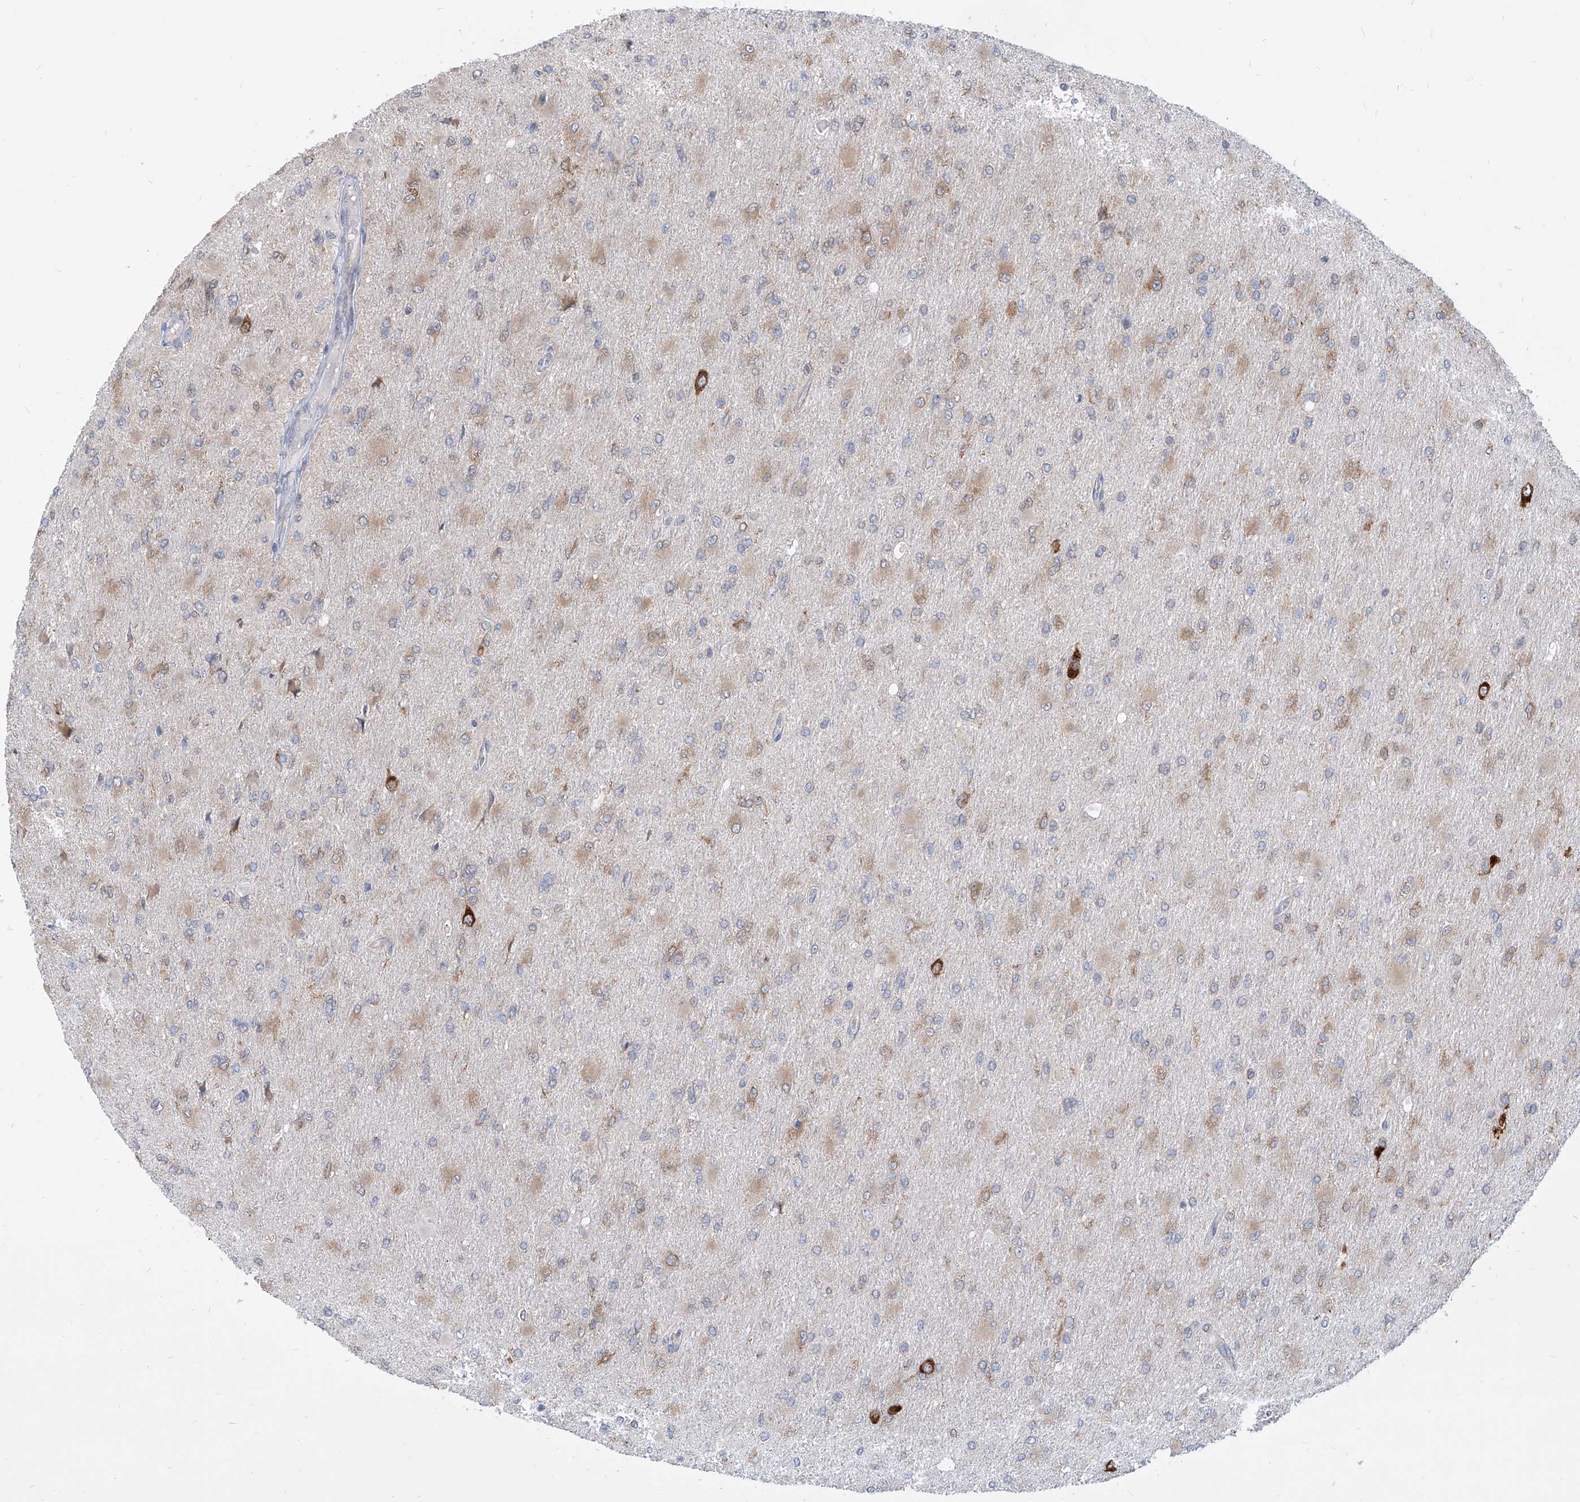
{"staining": {"intensity": "weak", "quantity": "25%-75%", "location": "cytoplasmic/membranous"}, "tissue": "glioma", "cell_type": "Tumor cells", "image_type": "cancer", "snomed": [{"axis": "morphology", "description": "Glioma, malignant, High grade"}, {"axis": "topography", "description": "Cerebral cortex"}], "caption": "Glioma was stained to show a protein in brown. There is low levels of weak cytoplasmic/membranous expression in approximately 25%-75% of tumor cells.", "gene": "FAM83B", "patient": {"sex": "female", "age": 36}}